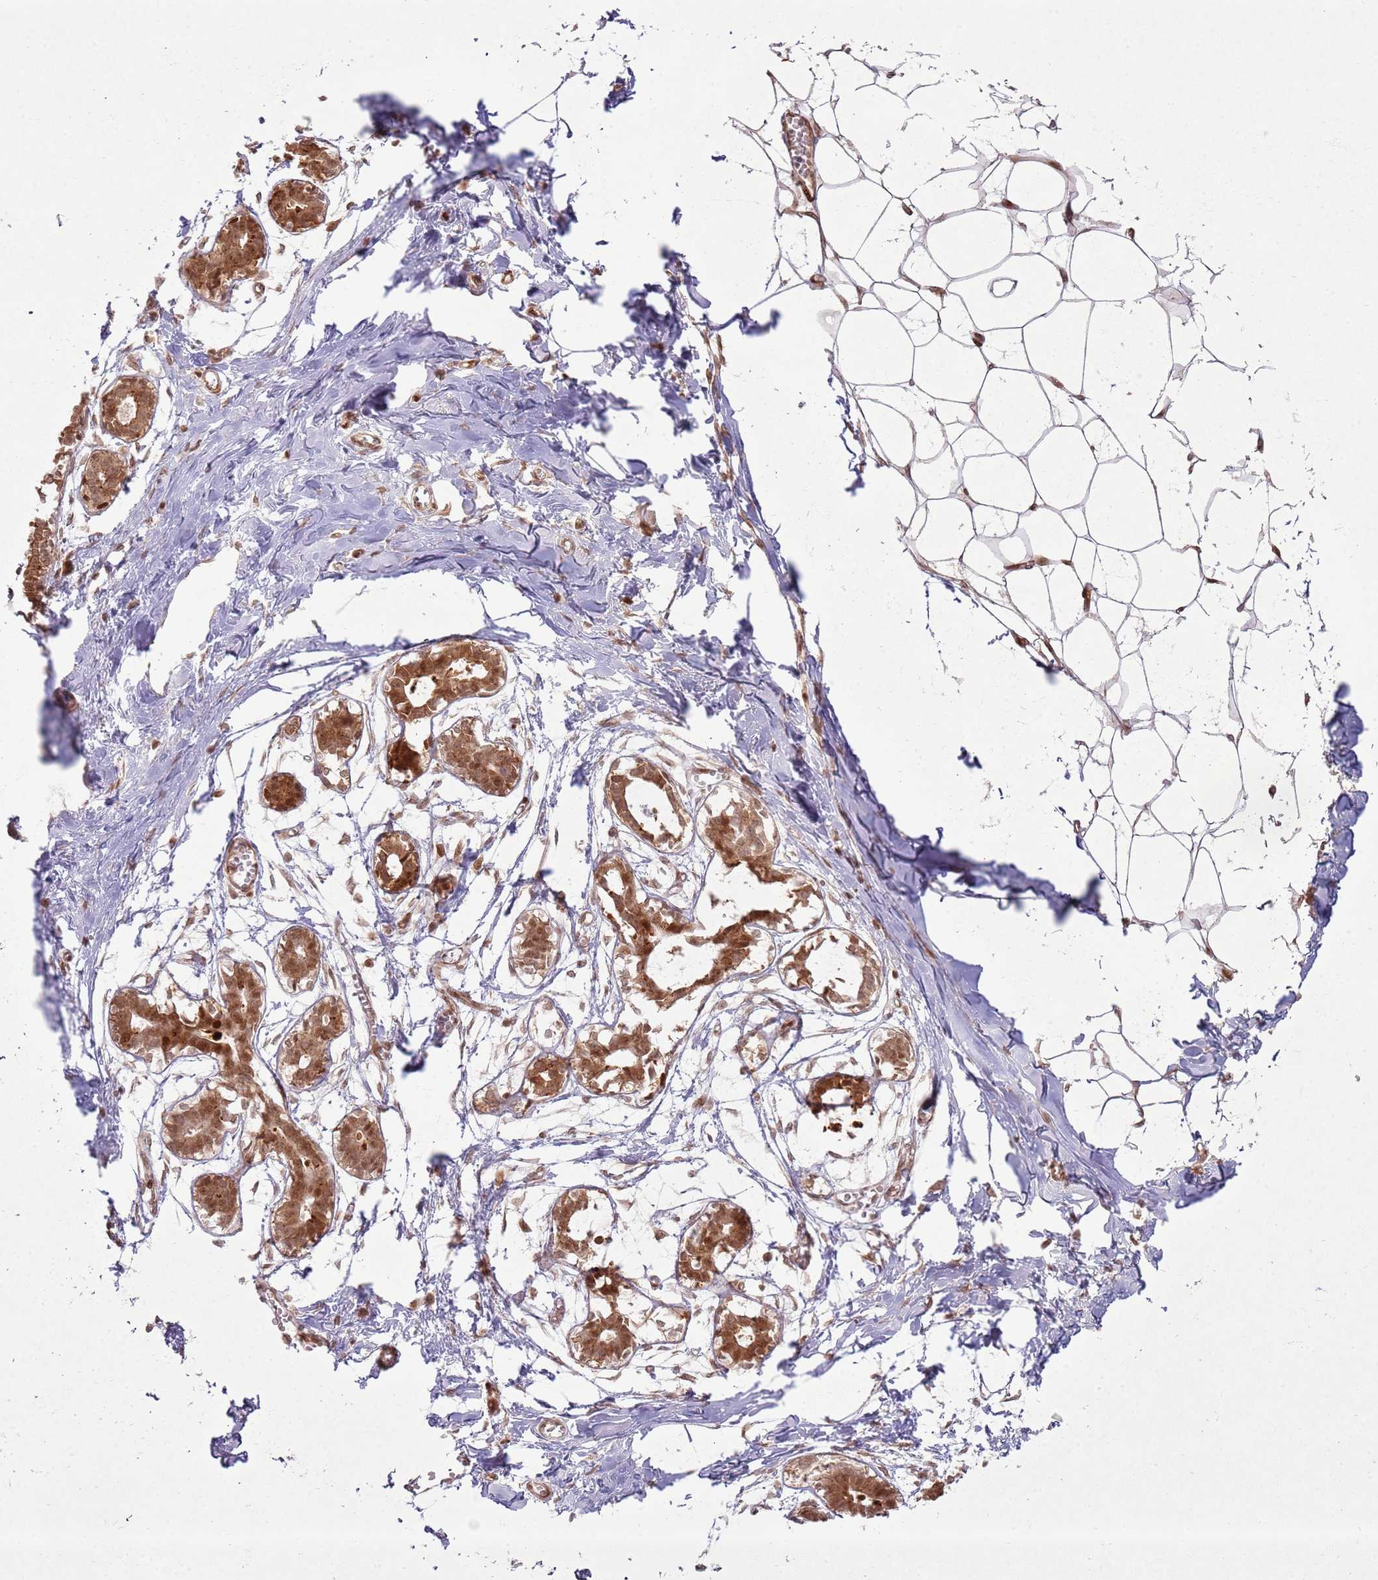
{"staining": {"intensity": "moderate", "quantity": ">75%", "location": "cytoplasmic/membranous,nuclear"}, "tissue": "breast", "cell_type": "Adipocytes", "image_type": "normal", "snomed": [{"axis": "morphology", "description": "Normal tissue, NOS"}, {"axis": "topography", "description": "Breast"}], "caption": "The immunohistochemical stain shows moderate cytoplasmic/membranous,nuclear staining in adipocytes of unremarkable breast. Nuclei are stained in blue.", "gene": "KLHL36", "patient": {"sex": "female", "age": 27}}